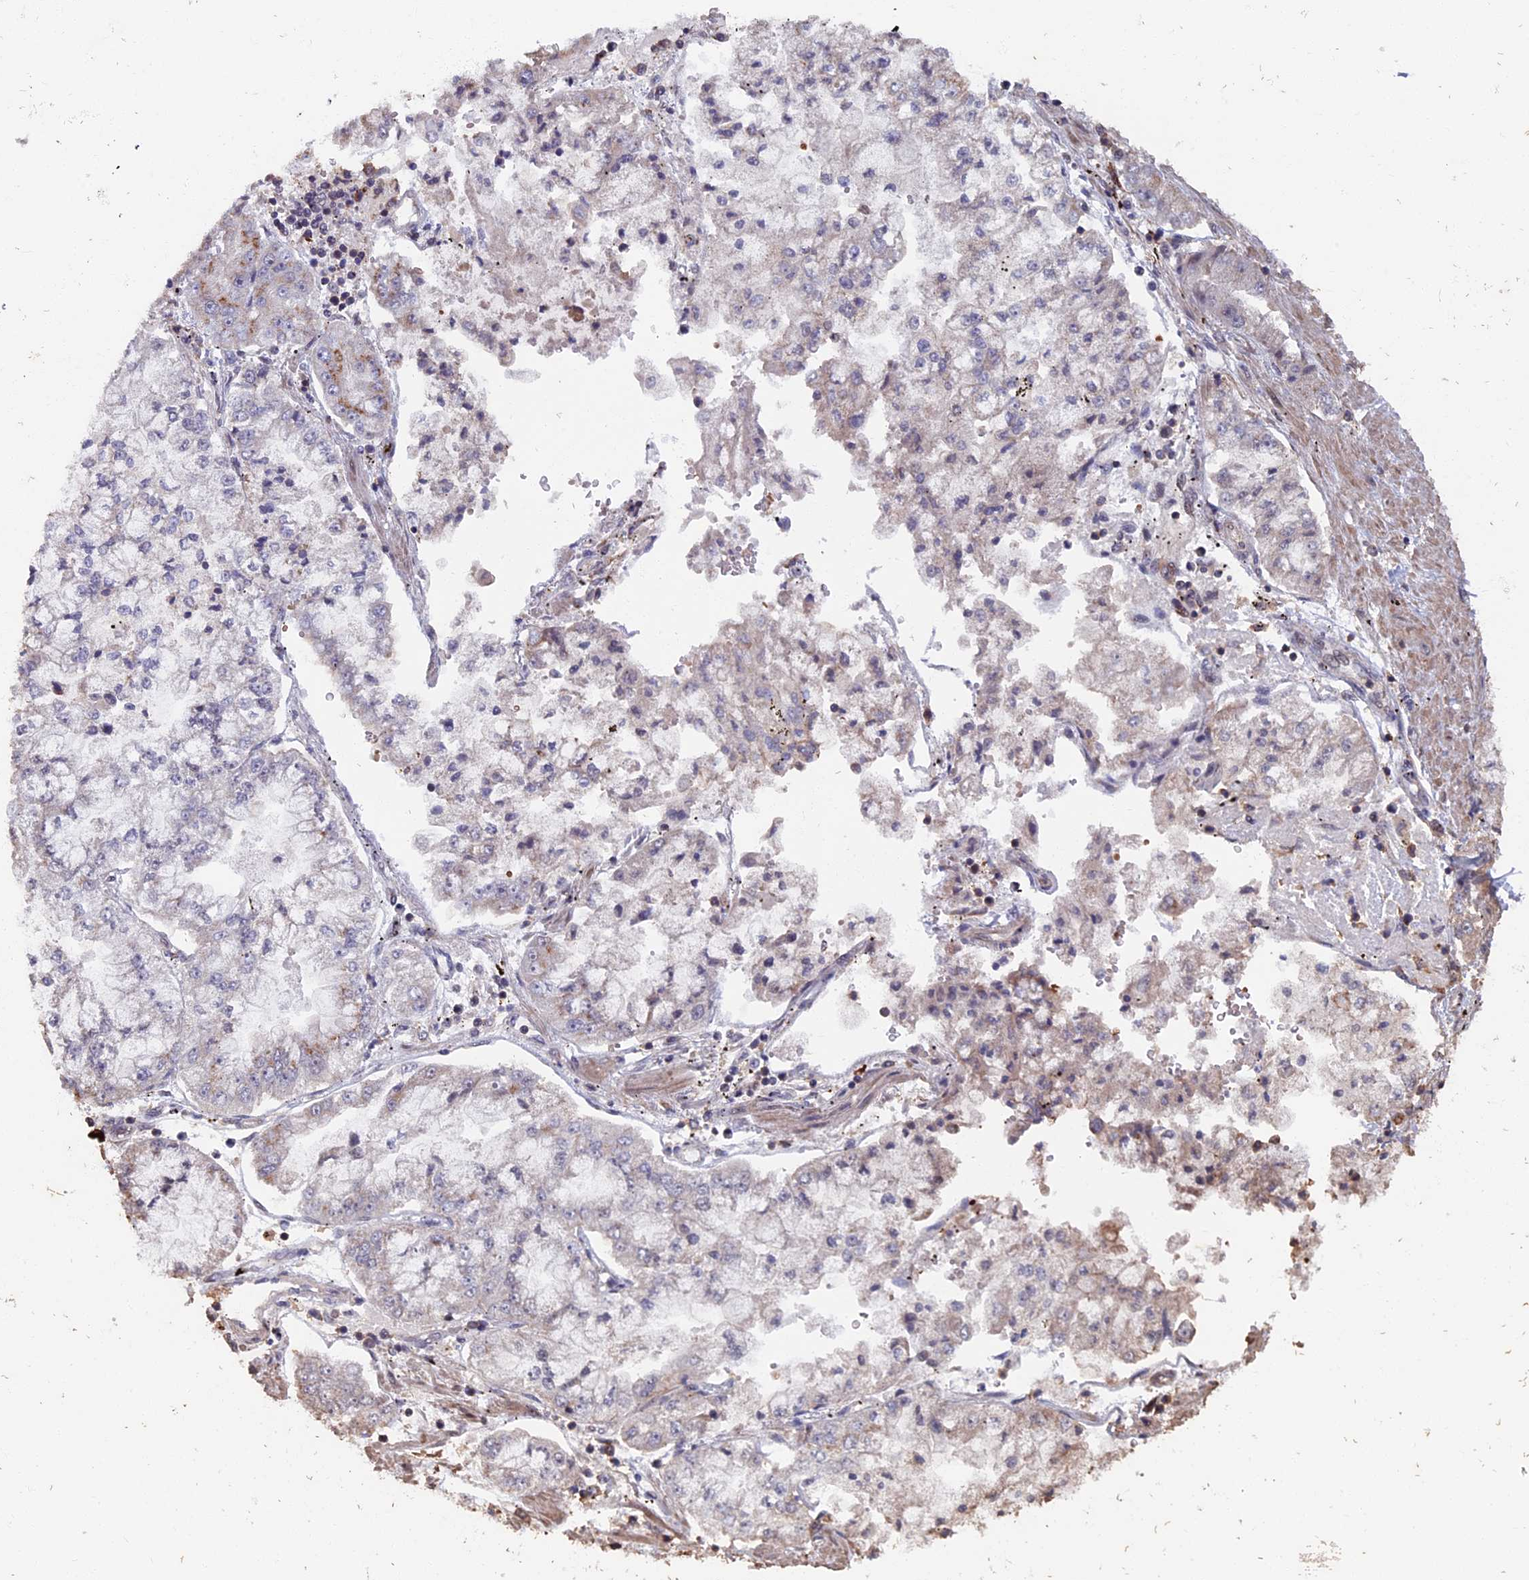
{"staining": {"intensity": "negative", "quantity": "none", "location": "none"}, "tissue": "stomach cancer", "cell_type": "Tumor cells", "image_type": "cancer", "snomed": [{"axis": "morphology", "description": "Adenocarcinoma, NOS"}, {"axis": "topography", "description": "Stomach"}], "caption": "The image demonstrates no significant positivity in tumor cells of stomach cancer (adenocarcinoma). The staining is performed using DAB brown chromogen with nuclei counter-stained in using hematoxylin.", "gene": "RASGRF1", "patient": {"sex": "male", "age": 76}}